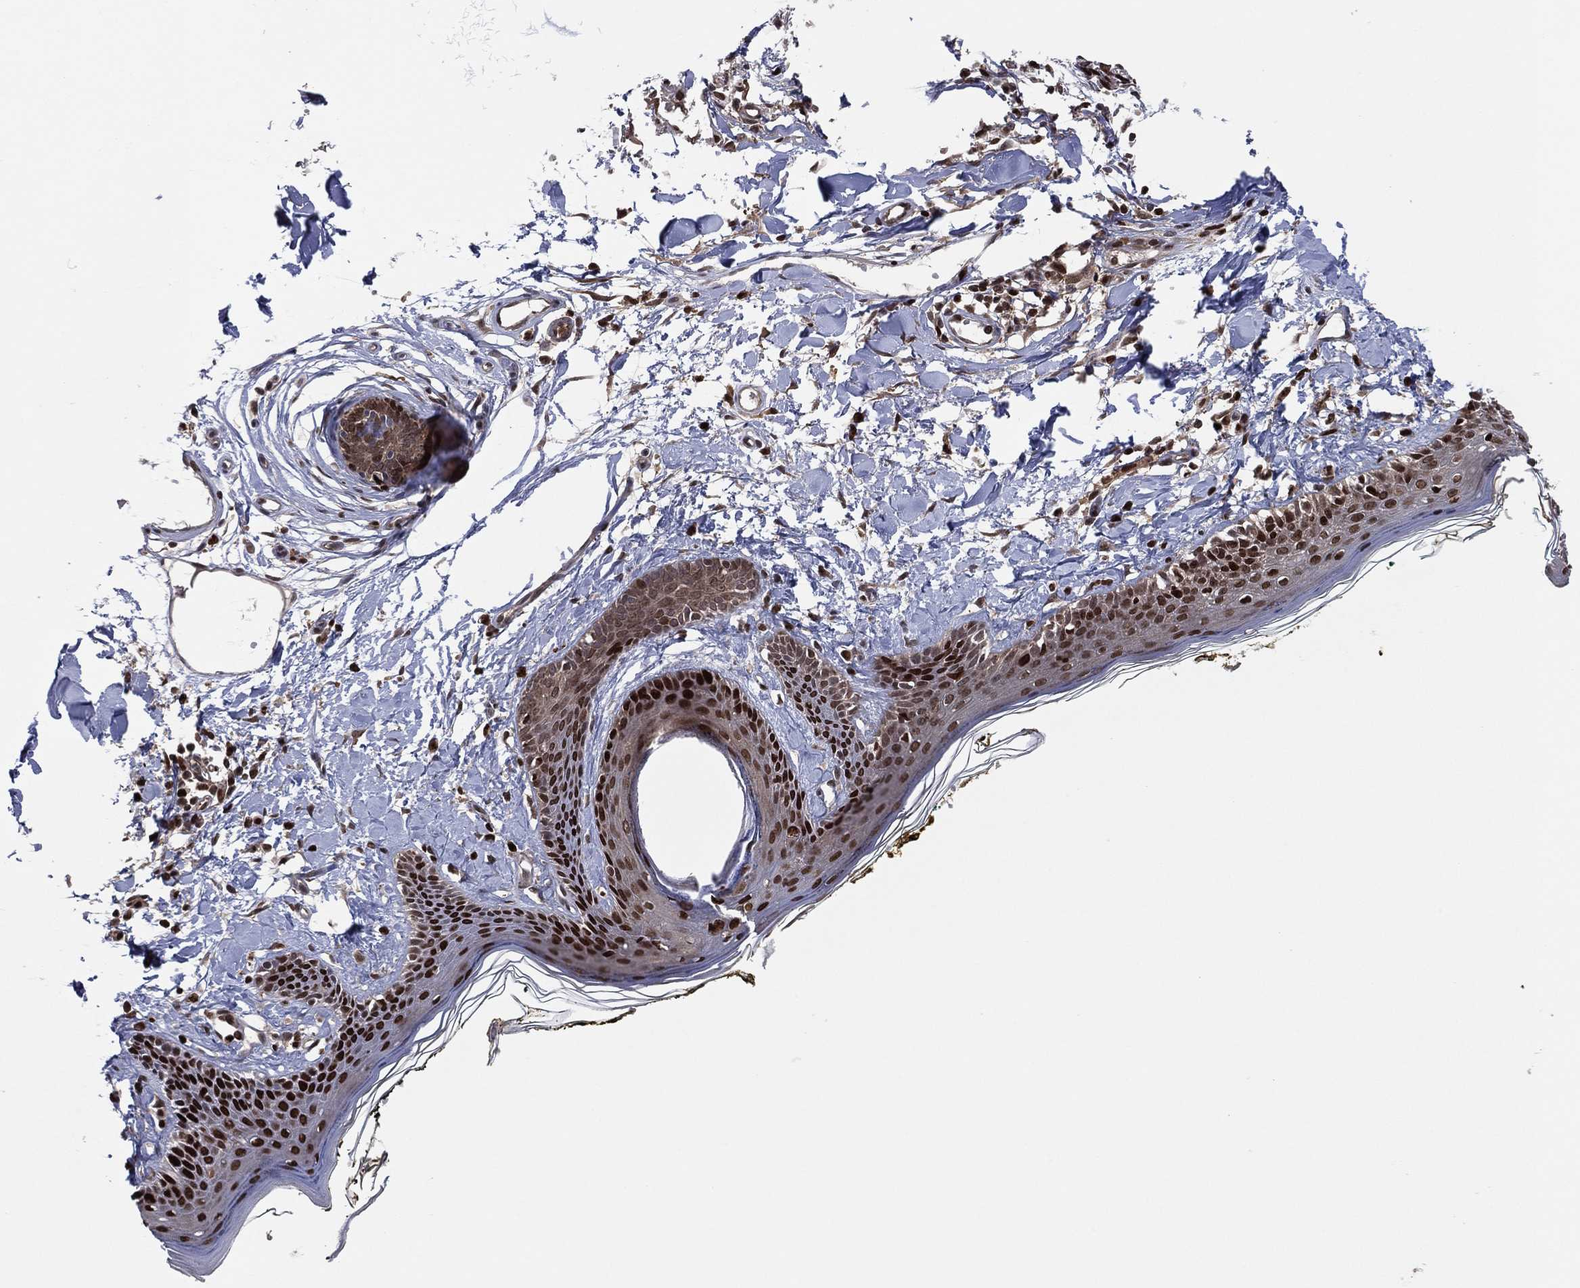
{"staining": {"intensity": "negative", "quantity": "none", "location": "none"}, "tissue": "skin", "cell_type": "Fibroblasts", "image_type": "normal", "snomed": [{"axis": "morphology", "description": "Normal tissue, NOS"}, {"axis": "topography", "description": "Skin"}], "caption": "Immunohistochemistry (IHC) of normal human skin reveals no expression in fibroblasts. (DAB (3,3'-diaminobenzidine) immunohistochemistry (IHC) visualized using brightfield microscopy, high magnification).", "gene": "PSMA1", "patient": {"sex": "male", "age": 76}}